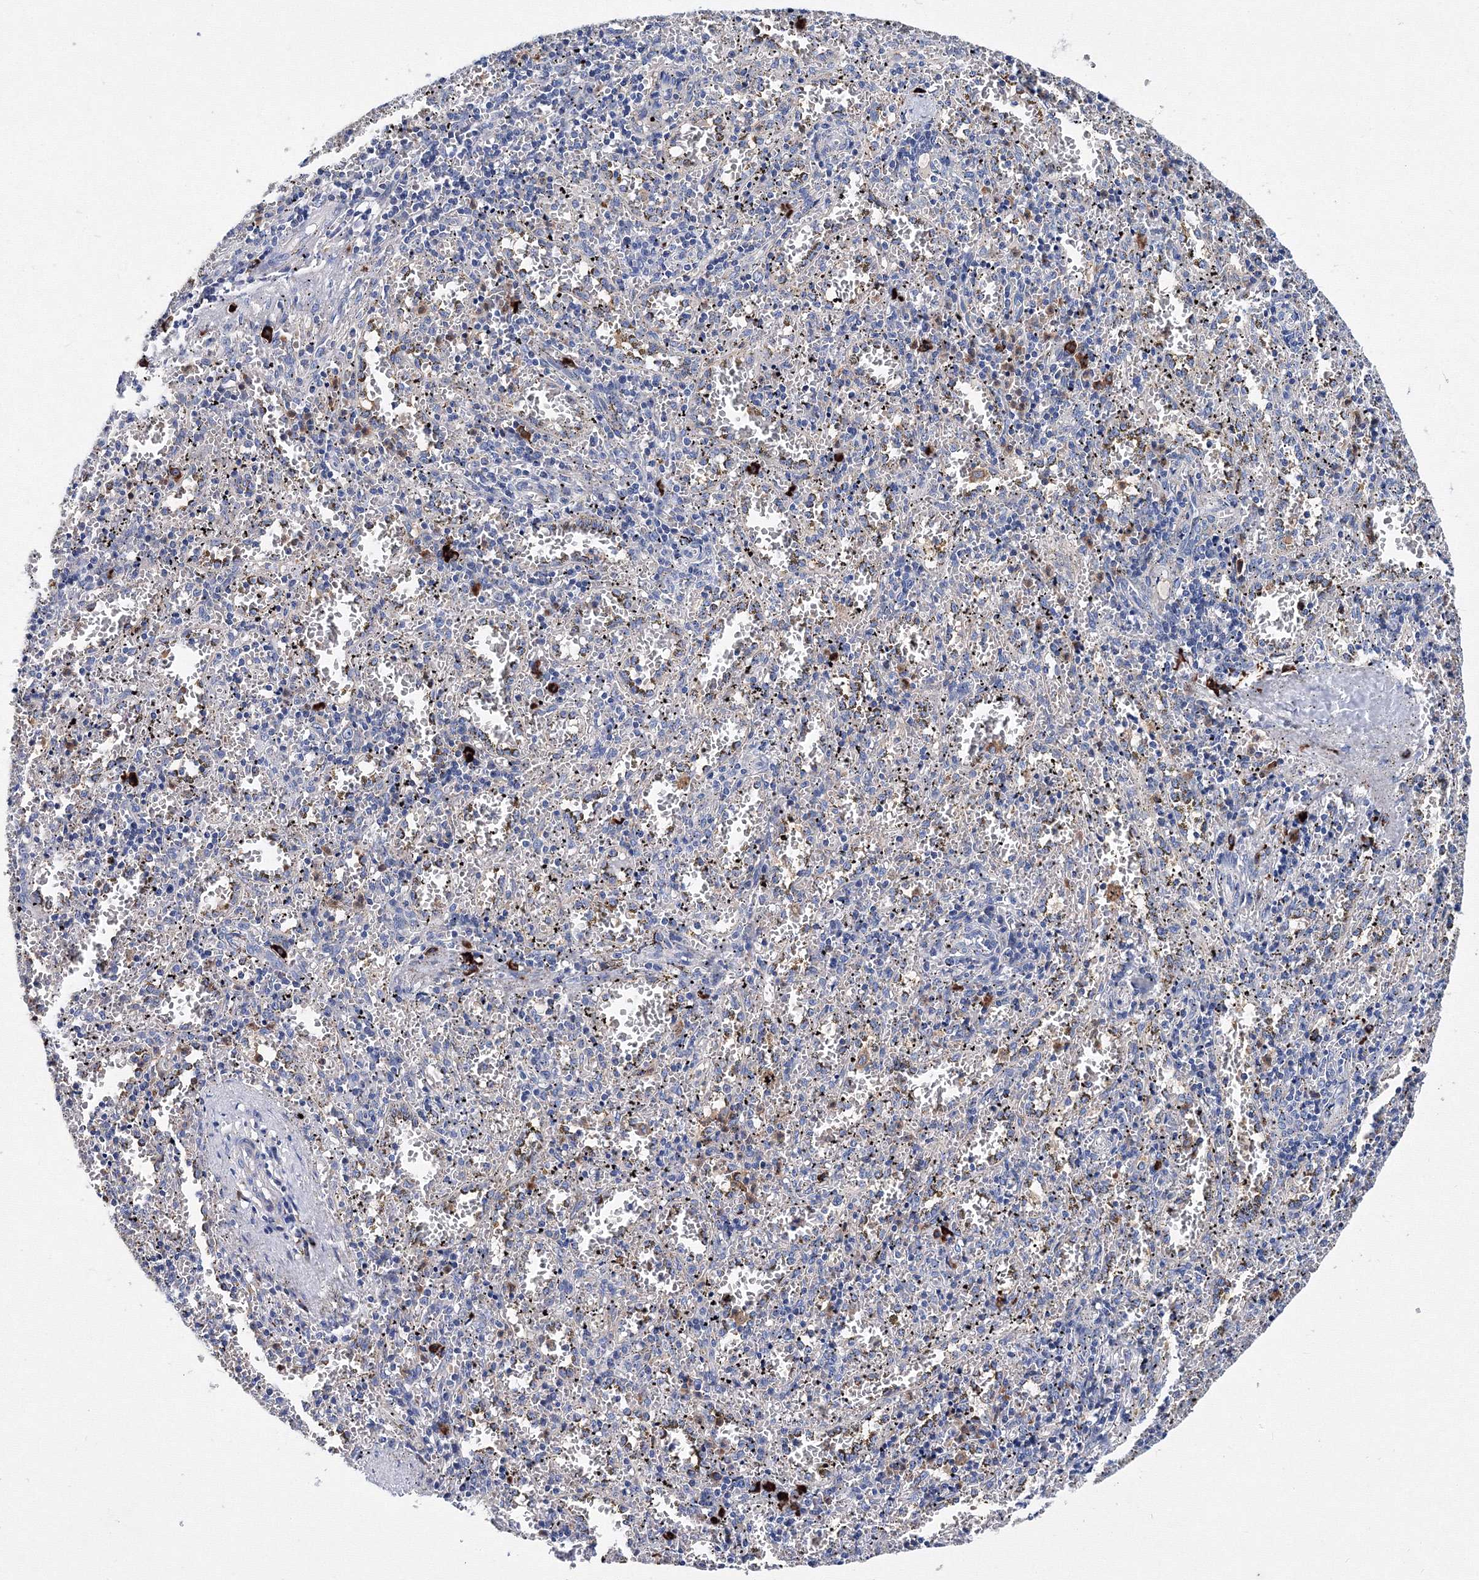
{"staining": {"intensity": "strong", "quantity": "<25%", "location": "cytoplasmic/membranous"}, "tissue": "spleen", "cell_type": "Cells in red pulp", "image_type": "normal", "snomed": [{"axis": "morphology", "description": "Normal tissue, NOS"}, {"axis": "topography", "description": "Spleen"}], "caption": "Normal spleen reveals strong cytoplasmic/membranous staining in about <25% of cells in red pulp, visualized by immunohistochemistry. The staining was performed using DAB to visualize the protein expression in brown, while the nuclei were stained in blue with hematoxylin (Magnification: 20x).", "gene": "TRPM2", "patient": {"sex": "male", "age": 11}}